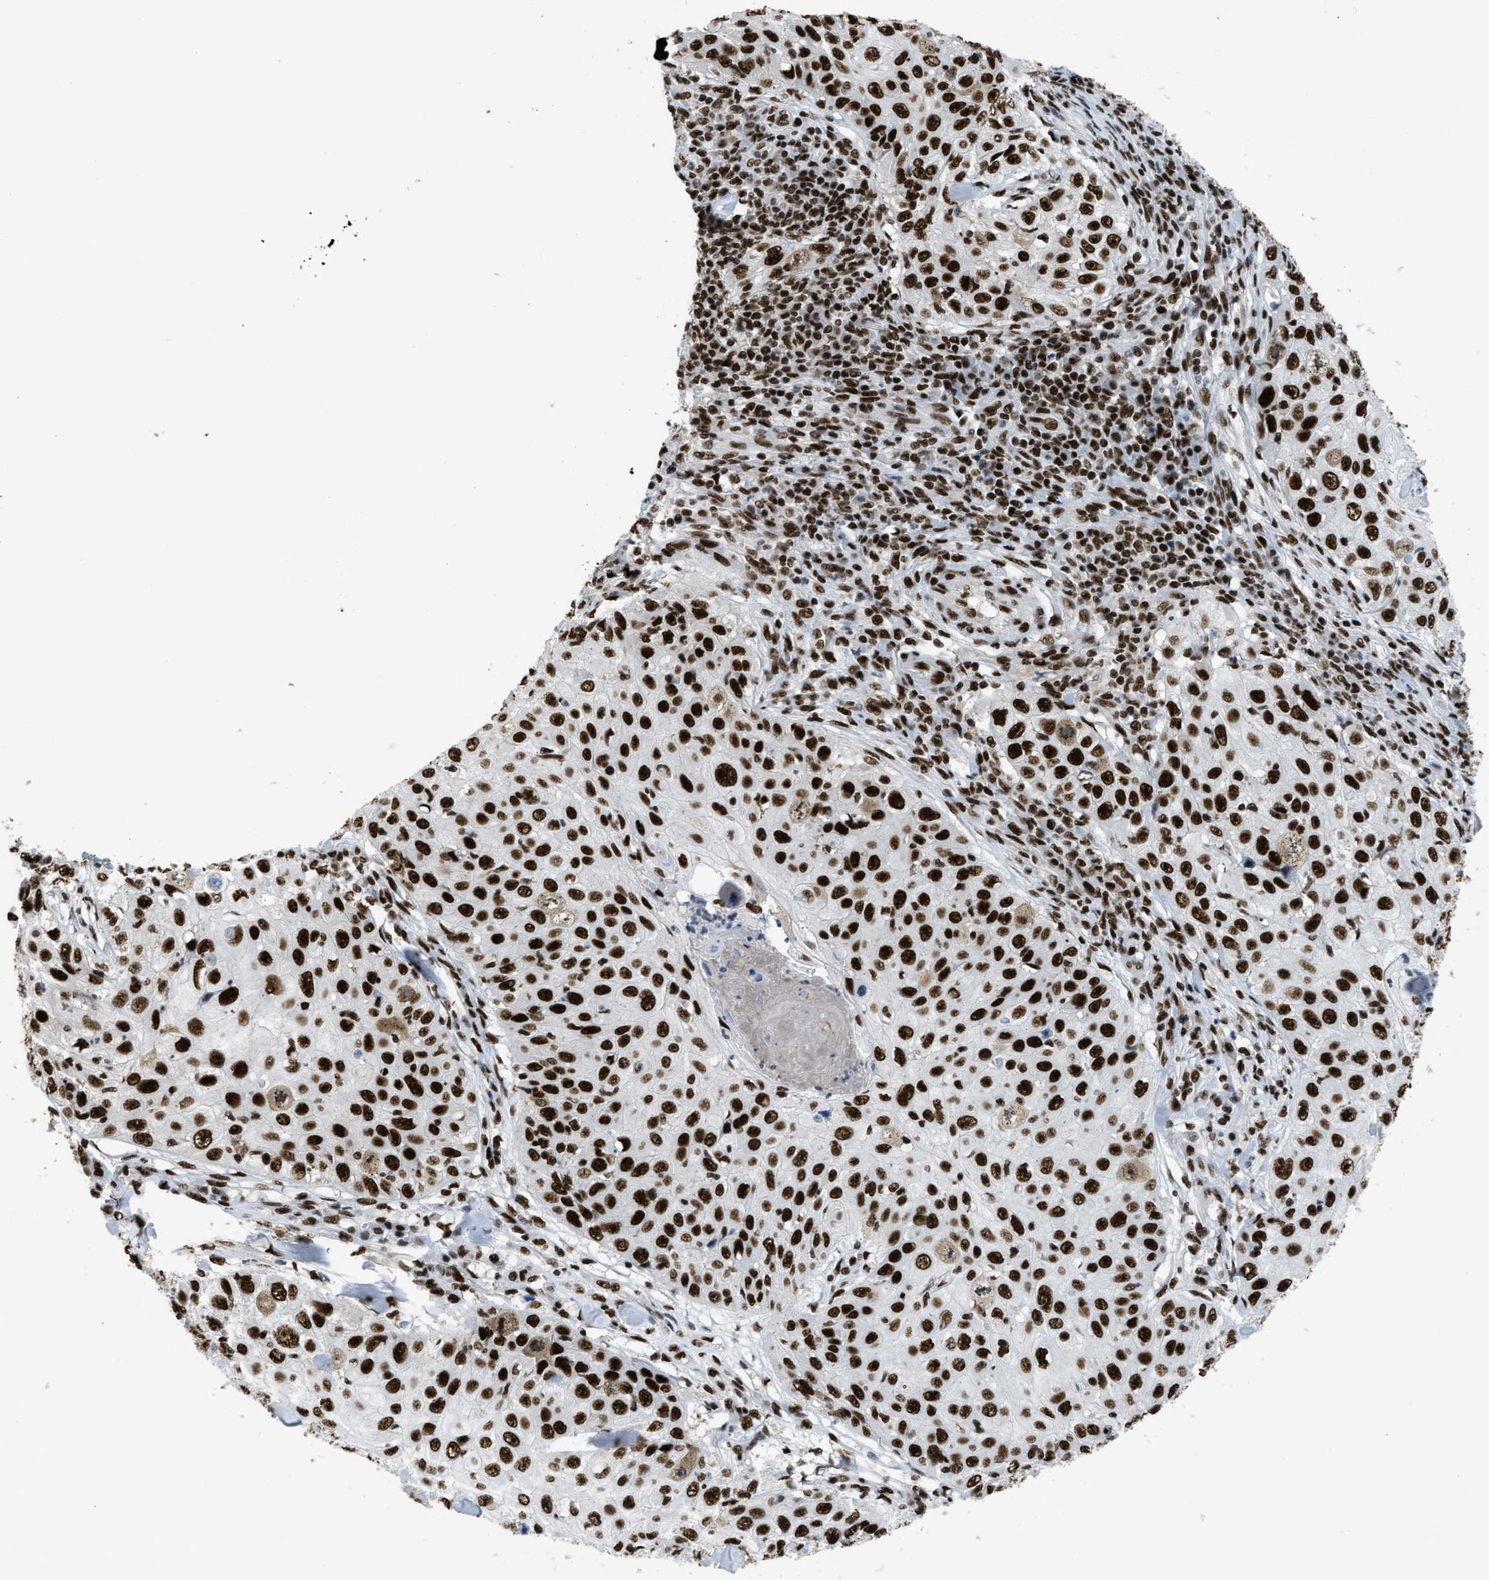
{"staining": {"intensity": "strong", "quantity": ">75%", "location": "nuclear"}, "tissue": "skin cancer", "cell_type": "Tumor cells", "image_type": "cancer", "snomed": [{"axis": "morphology", "description": "Squamous cell carcinoma, NOS"}, {"axis": "topography", "description": "Skin"}], "caption": "Protein staining by immunohistochemistry (IHC) exhibits strong nuclear staining in approximately >75% of tumor cells in squamous cell carcinoma (skin).", "gene": "SCAF4", "patient": {"sex": "male", "age": 86}}